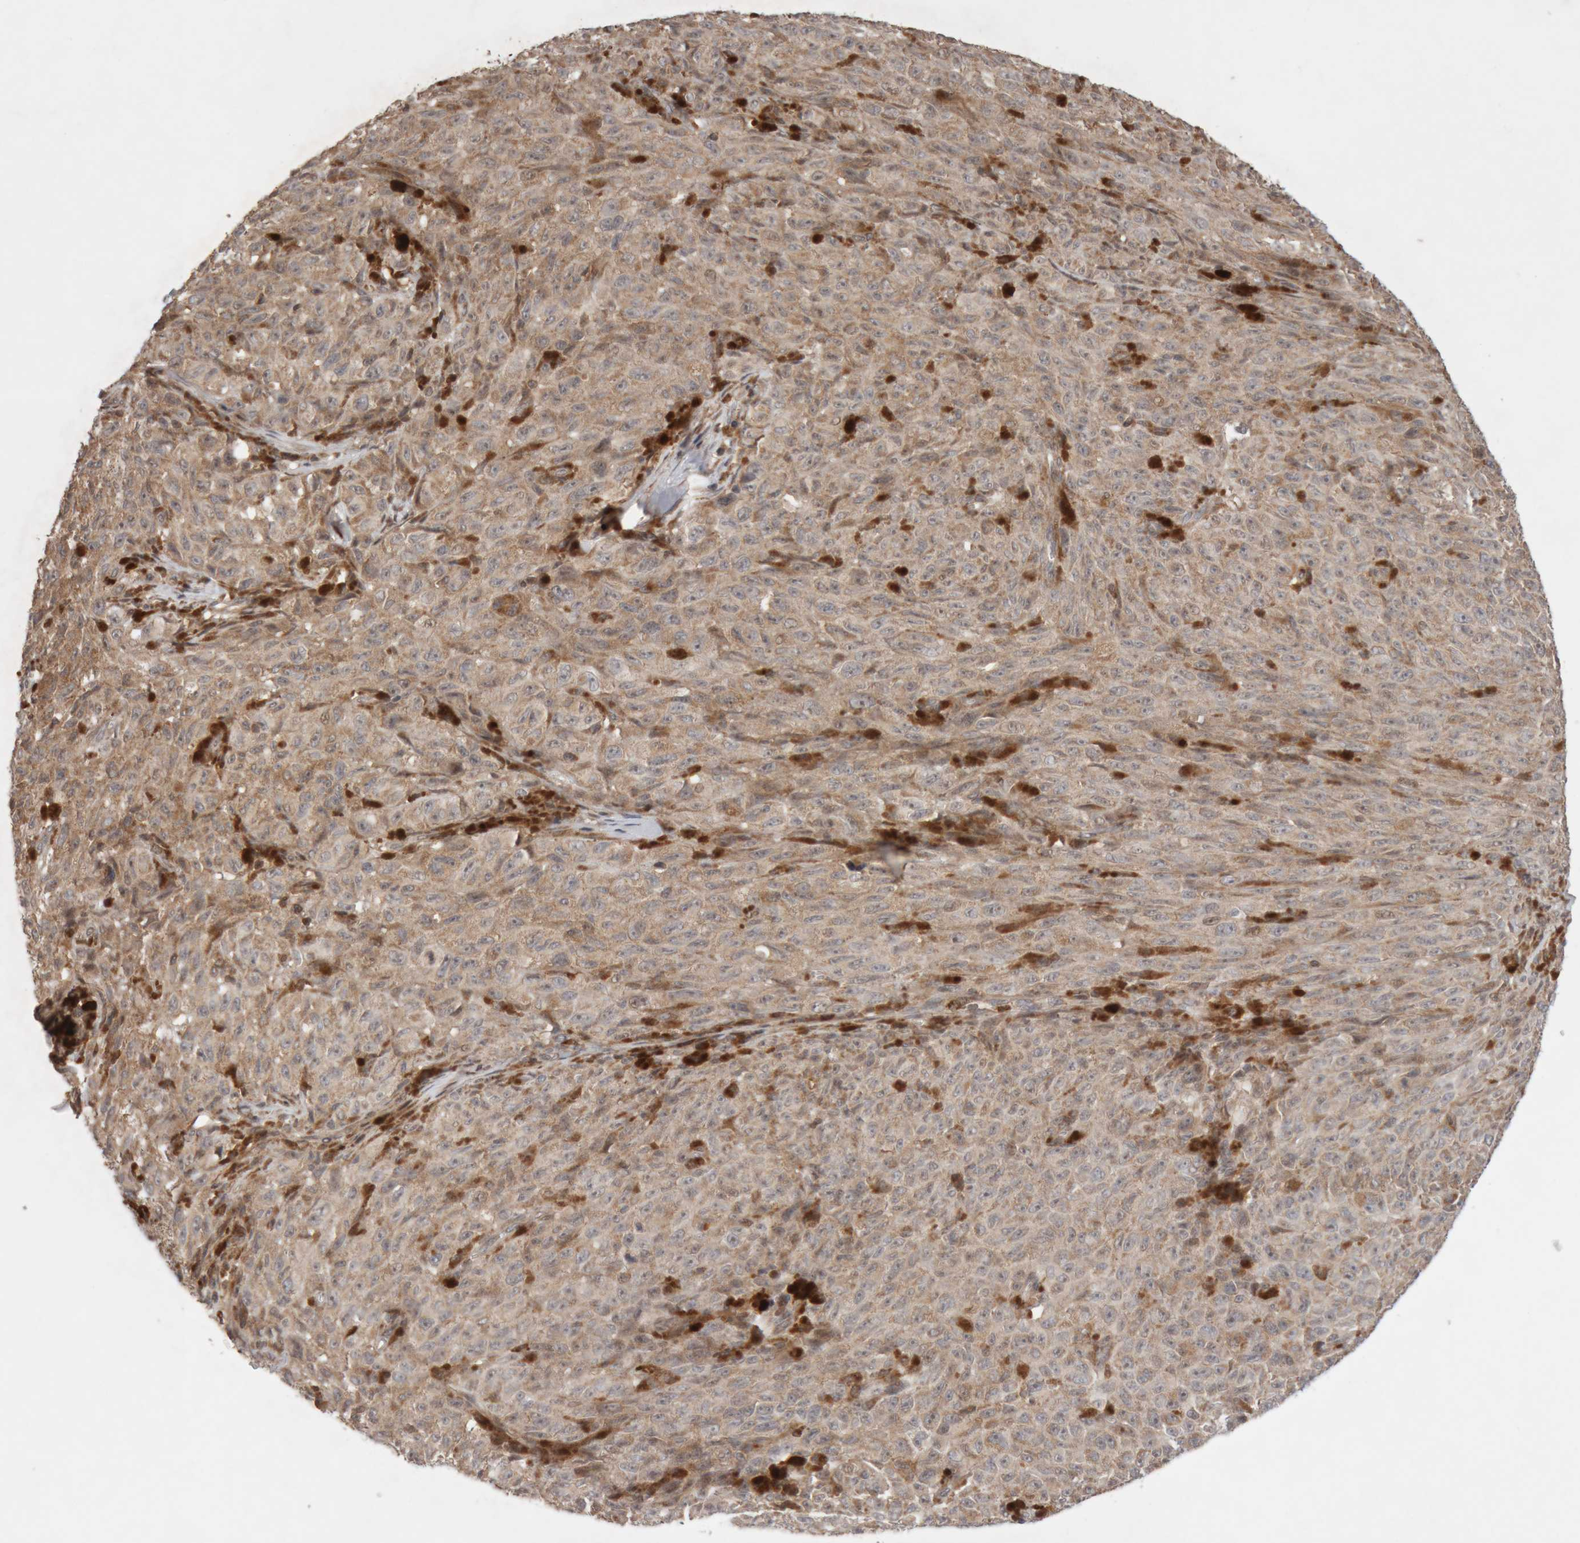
{"staining": {"intensity": "weak", "quantity": ">75%", "location": "cytoplasmic/membranous"}, "tissue": "melanoma", "cell_type": "Tumor cells", "image_type": "cancer", "snomed": [{"axis": "morphology", "description": "Malignant melanoma, NOS"}, {"axis": "topography", "description": "Skin"}], "caption": "High-power microscopy captured an immunohistochemistry micrograph of melanoma, revealing weak cytoplasmic/membranous expression in approximately >75% of tumor cells.", "gene": "KIF21B", "patient": {"sex": "female", "age": 82}}